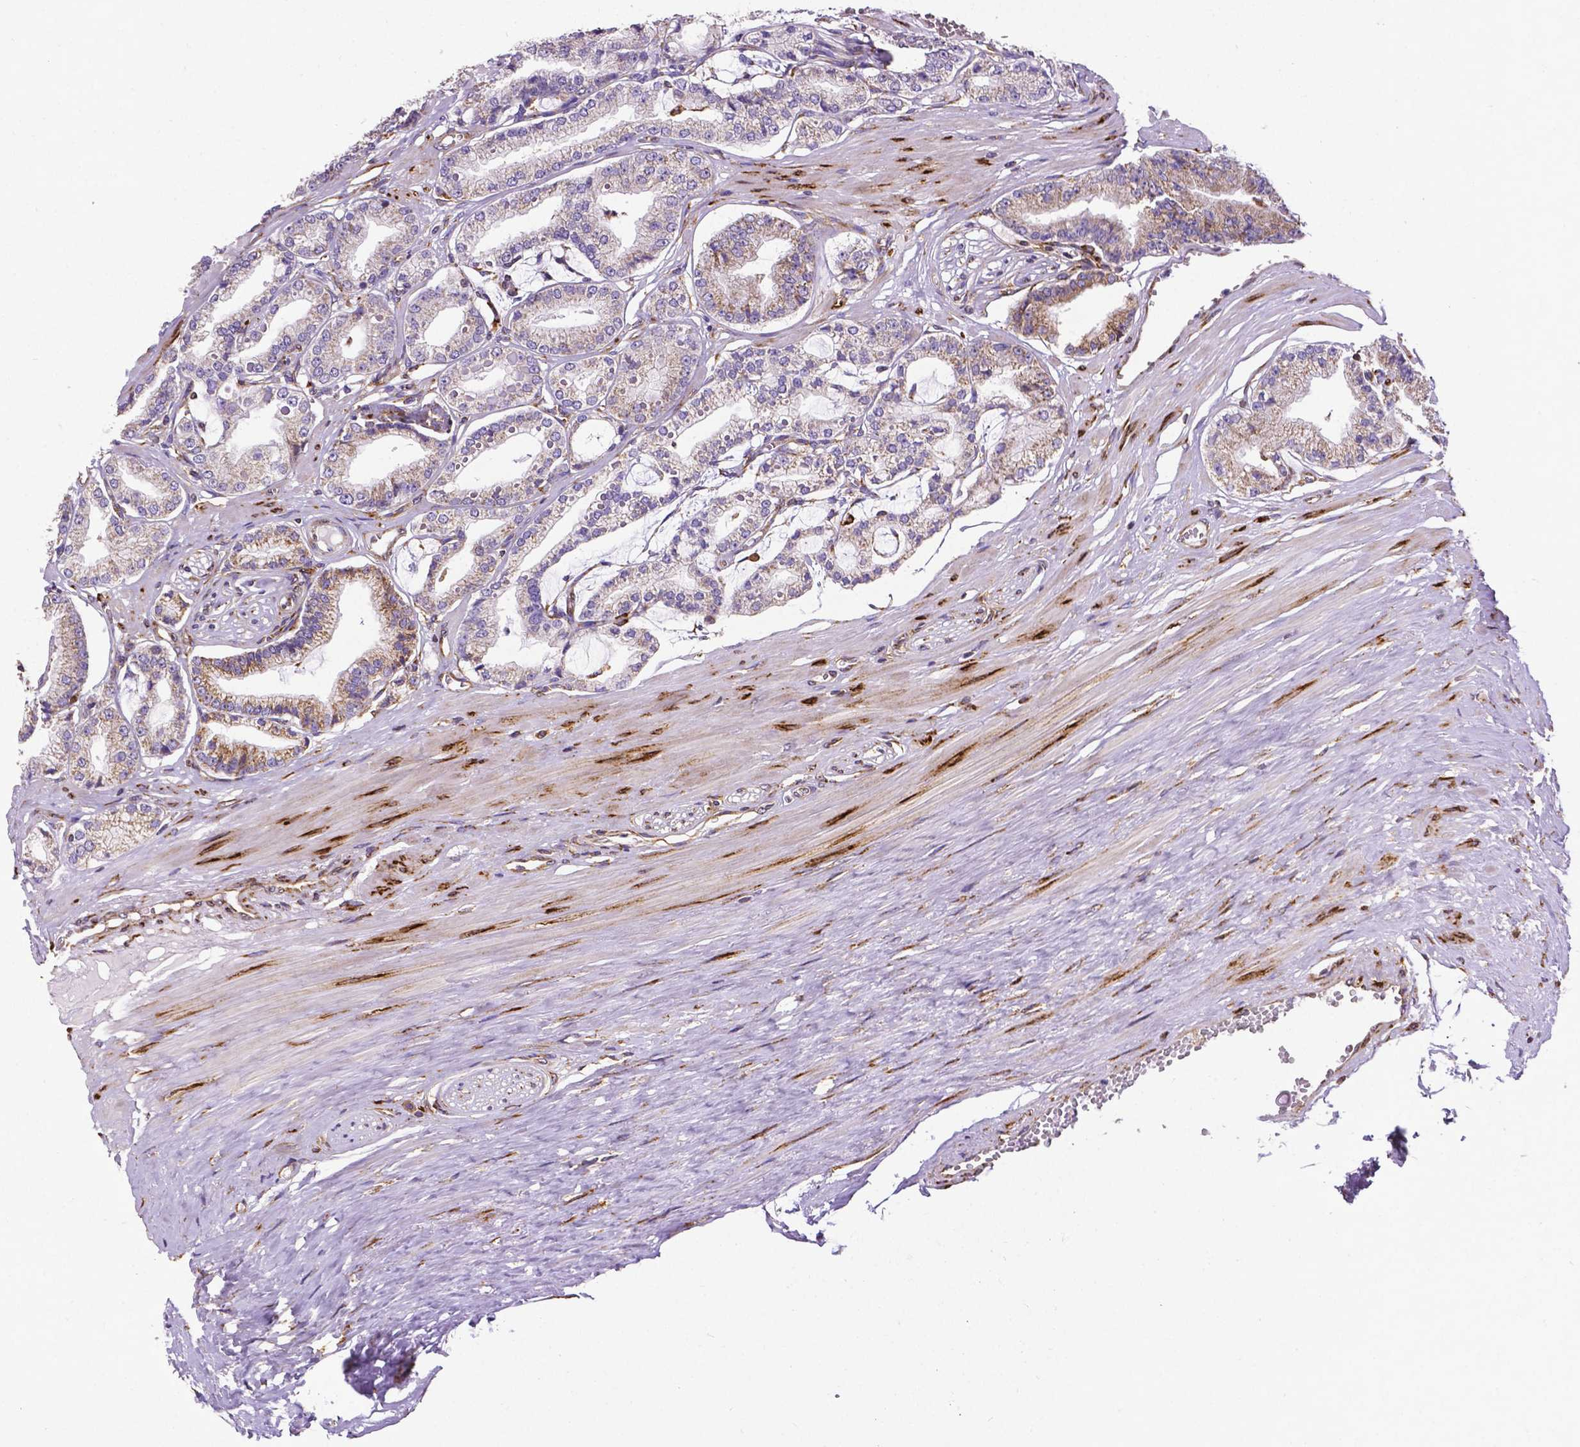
{"staining": {"intensity": "moderate", "quantity": ">75%", "location": "cytoplasmic/membranous"}, "tissue": "prostate cancer", "cell_type": "Tumor cells", "image_type": "cancer", "snomed": [{"axis": "morphology", "description": "Adenocarcinoma, High grade"}, {"axis": "topography", "description": "Prostate"}], "caption": "Moderate cytoplasmic/membranous protein expression is seen in approximately >75% of tumor cells in prostate high-grade adenocarcinoma.", "gene": "MTDH", "patient": {"sex": "male", "age": 71}}